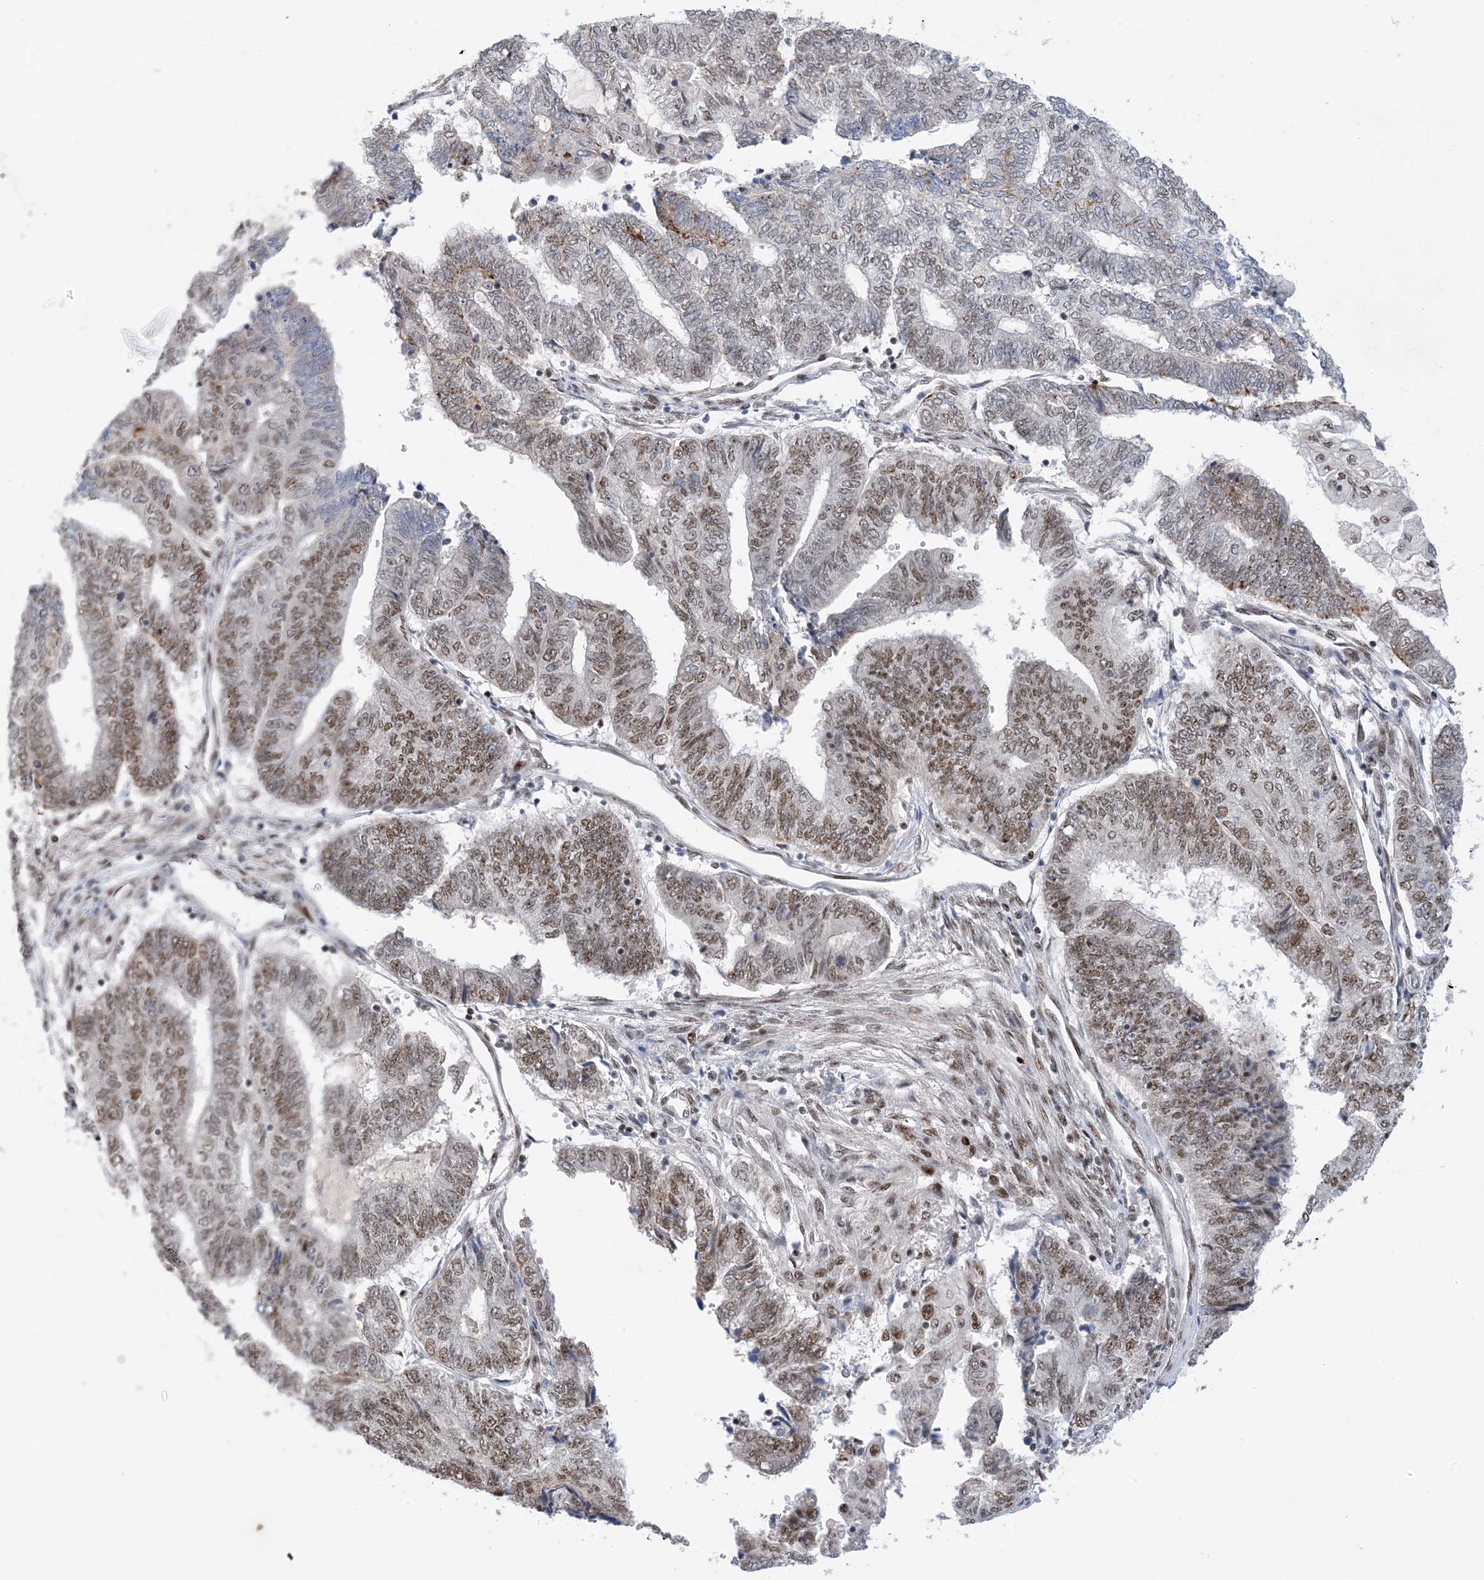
{"staining": {"intensity": "moderate", "quantity": "25%-75%", "location": "nuclear"}, "tissue": "endometrial cancer", "cell_type": "Tumor cells", "image_type": "cancer", "snomed": [{"axis": "morphology", "description": "Adenocarcinoma, NOS"}, {"axis": "topography", "description": "Uterus"}, {"axis": "topography", "description": "Endometrium"}], "caption": "IHC staining of adenocarcinoma (endometrial), which exhibits medium levels of moderate nuclear staining in approximately 25%-75% of tumor cells indicating moderate nuclear protein positivity. The staining was performed using DAB (brown) for protein detection and nuclei were counterstained in hematoxylin (blue).", "gene": "TSPYL1", "patient": {"sex": "female", "age": 70}}